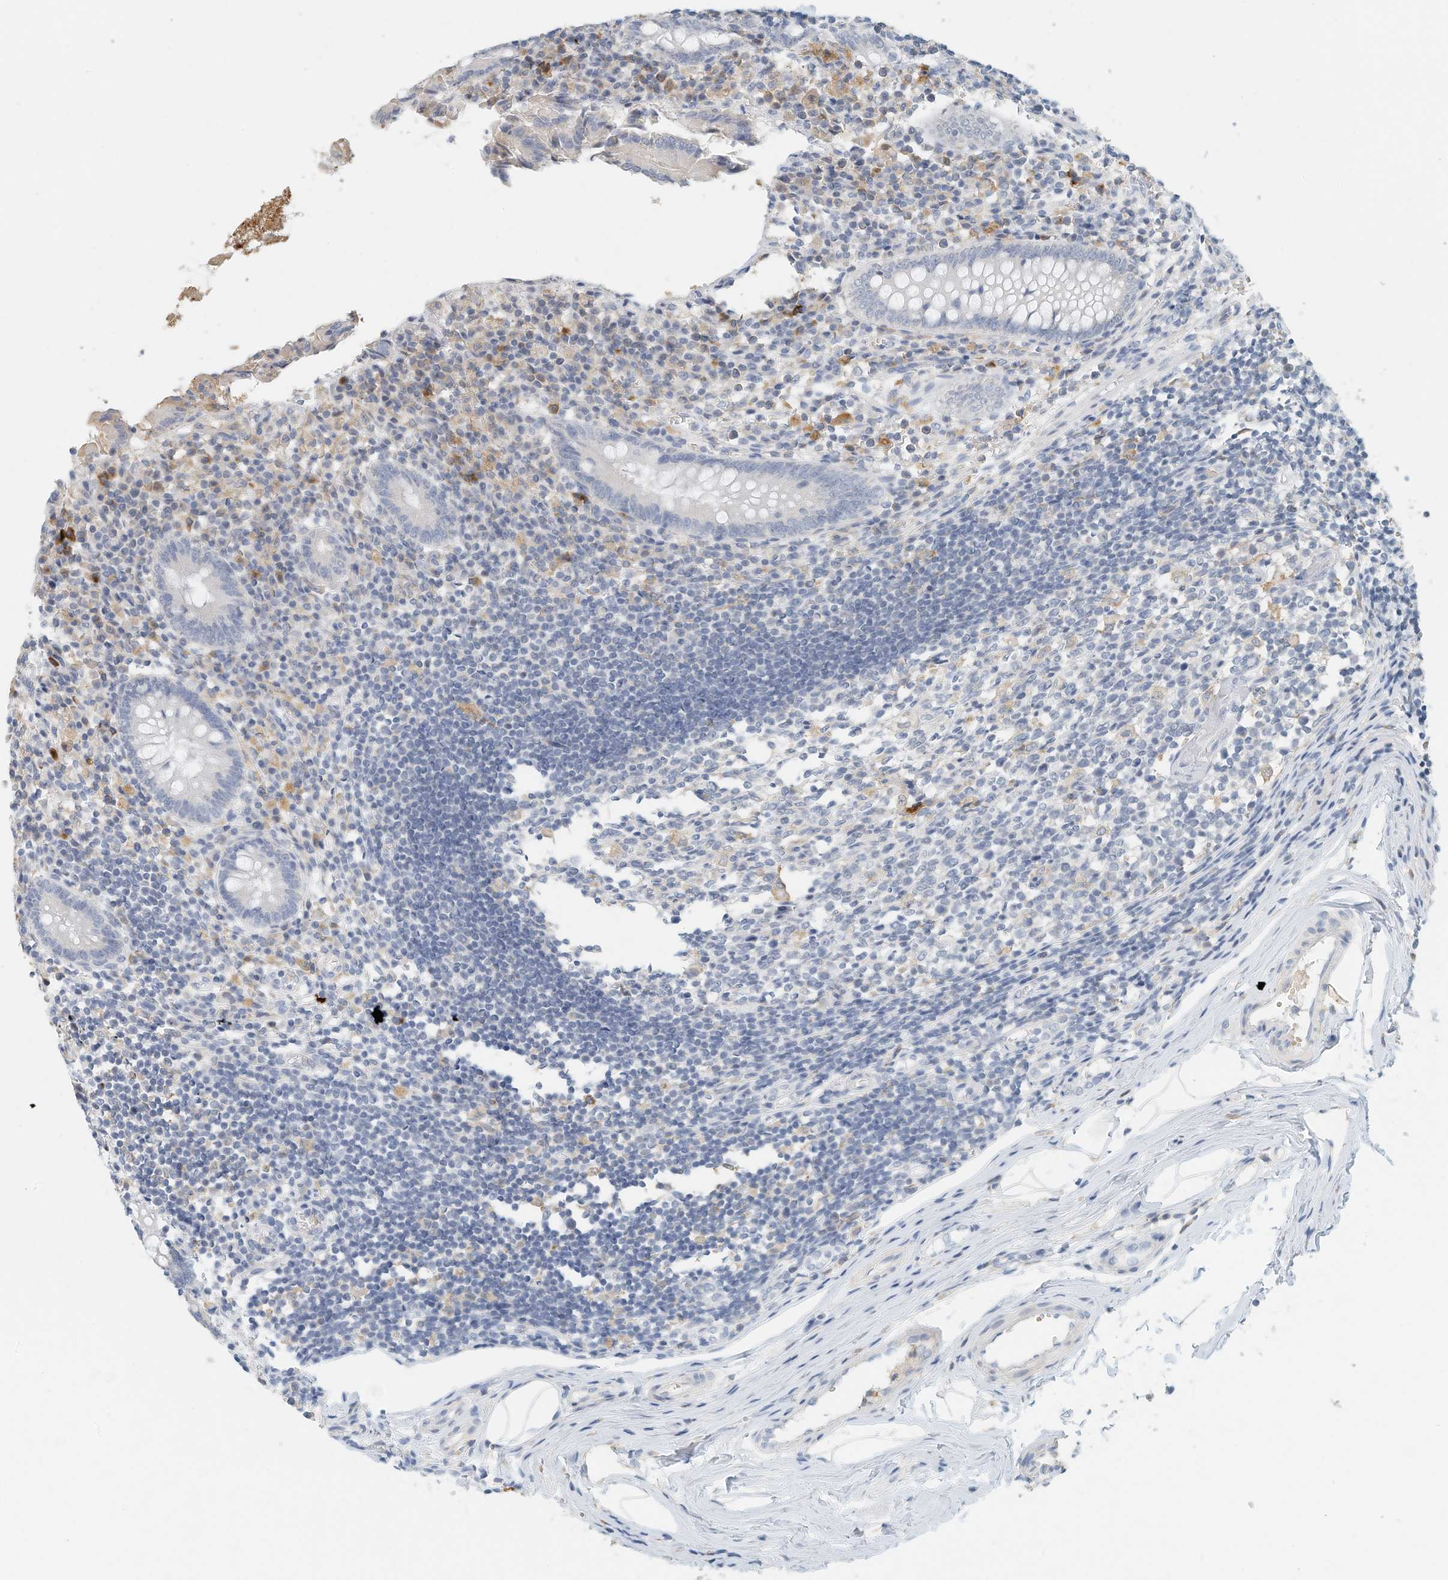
{"staining": {"intensity": "negative", "quantity": "none", "location": "none"}, "tissue": "appendix", "cell_type": "Glandular cells", "image_type": "normal", "snomed": [{"axis": "morphology", "description": "Normal tissue, NOS"}, {"axis": "topography", "description": "Appendix"}], "caption": "Photomicrograph shows no significant protein positivity in glandular cells of unremarkable appendix. Nuclei are stained in blue.", "gene": "MICAL1", "patient": {"sex": "female", "age": 17}}